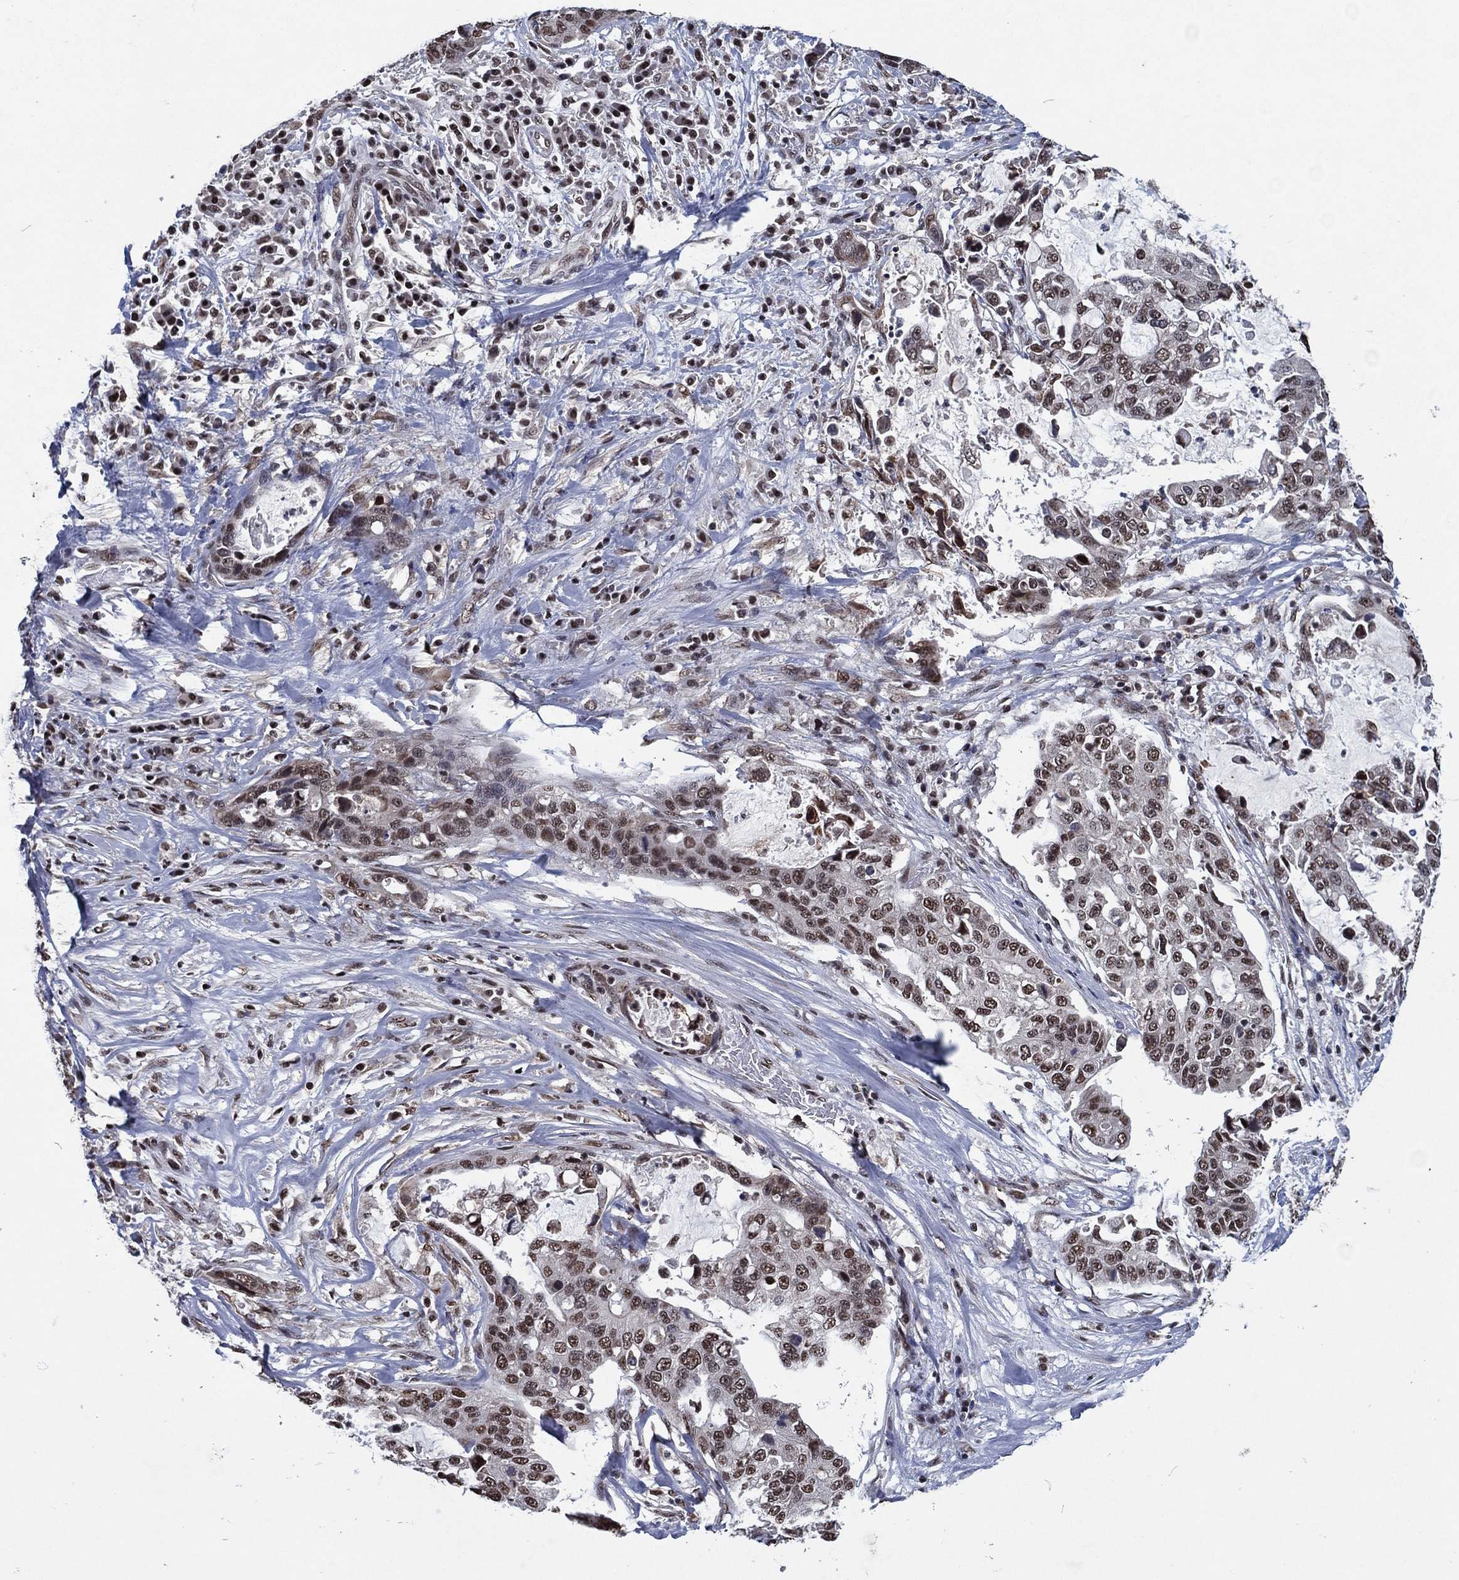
{"staining": {"intensity": "moderate", "quantity": "25%-75%", "location": "nuclear"}, "tissue": "stomach cancer", "cell_type": "Tumor cells", "image_type": "cancer", "snomed": [{"axis": "morphology", "description": "Adenocarcinoma, NOS"}, {"axis": "topography", "description": "Stomach"}], "caption": "Immunohistochemistry (IHC) staining of stomach cancer, which shows medium levels of moderate nuclear positivity in about 25%-75% of tumor cells indicating moderate nuclear protein staining. The staining was performed using DAB (3,3'-diaminobenzidine) (brown) for protein detection and nuclei were counterstained in hematoxylin (blue).", "gene": "ZBTB42", "patient": {"sex": "male", "age": 54}}